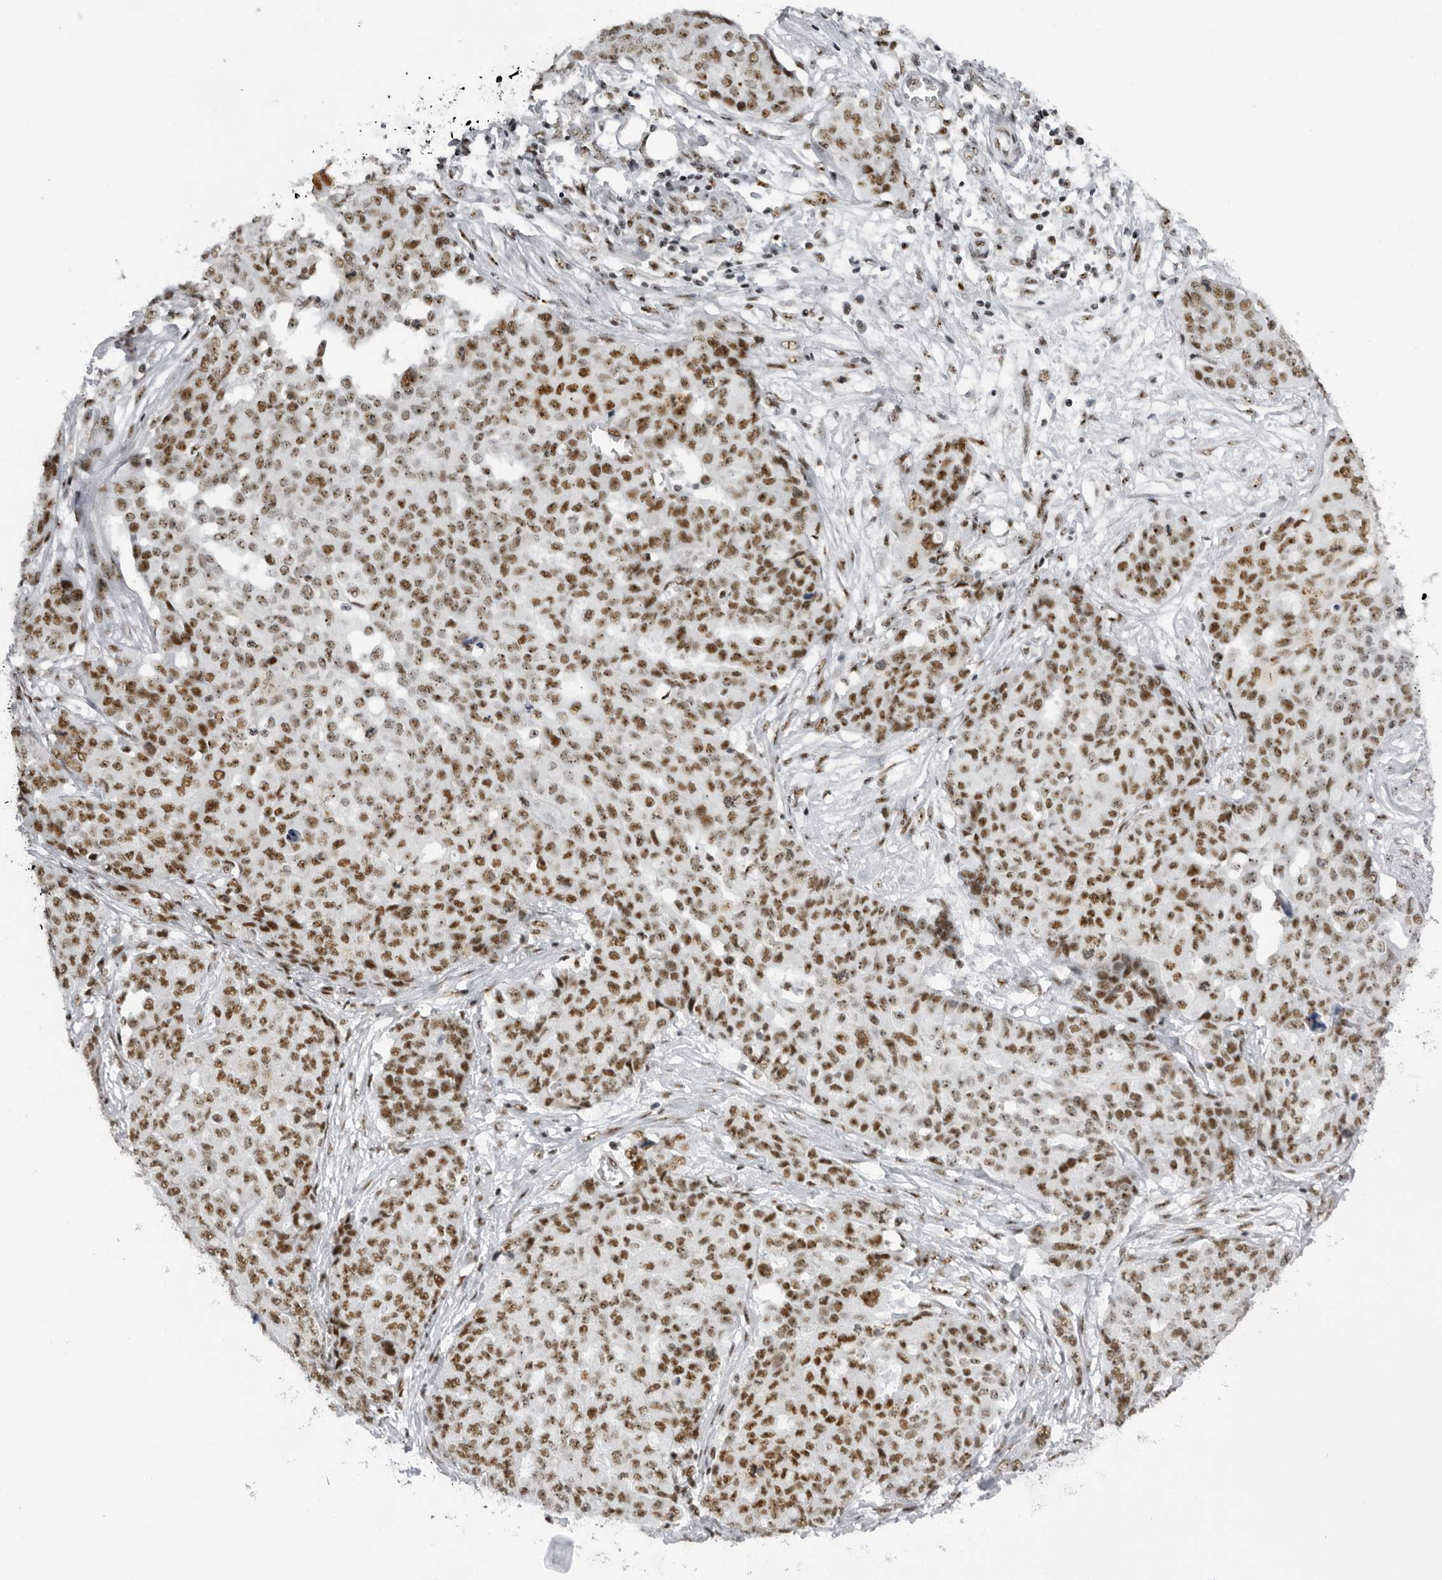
{"staining": {"intensity": "moderate", "quantity": ">75%", "location": "nuclear"}, "tissue": "ovarian cancer", "cell_type": "Tumor cells", "image_type": "cancer", "snomed": [{"axis": "morphology", "description": "Cystadenocarcinoma, serous, NOS"}, {"axis": "topography", "description": "Soft tissue"}, {"axis": "topography", "description": "Ovary"}], "caption": "Tumor cells reveal moderate nuclear positivity in about >75% of cells in ovarian serous cystadenocarcinoma.", "gene": "DHX9", "patient": {"sex": "female", "age": 57}}